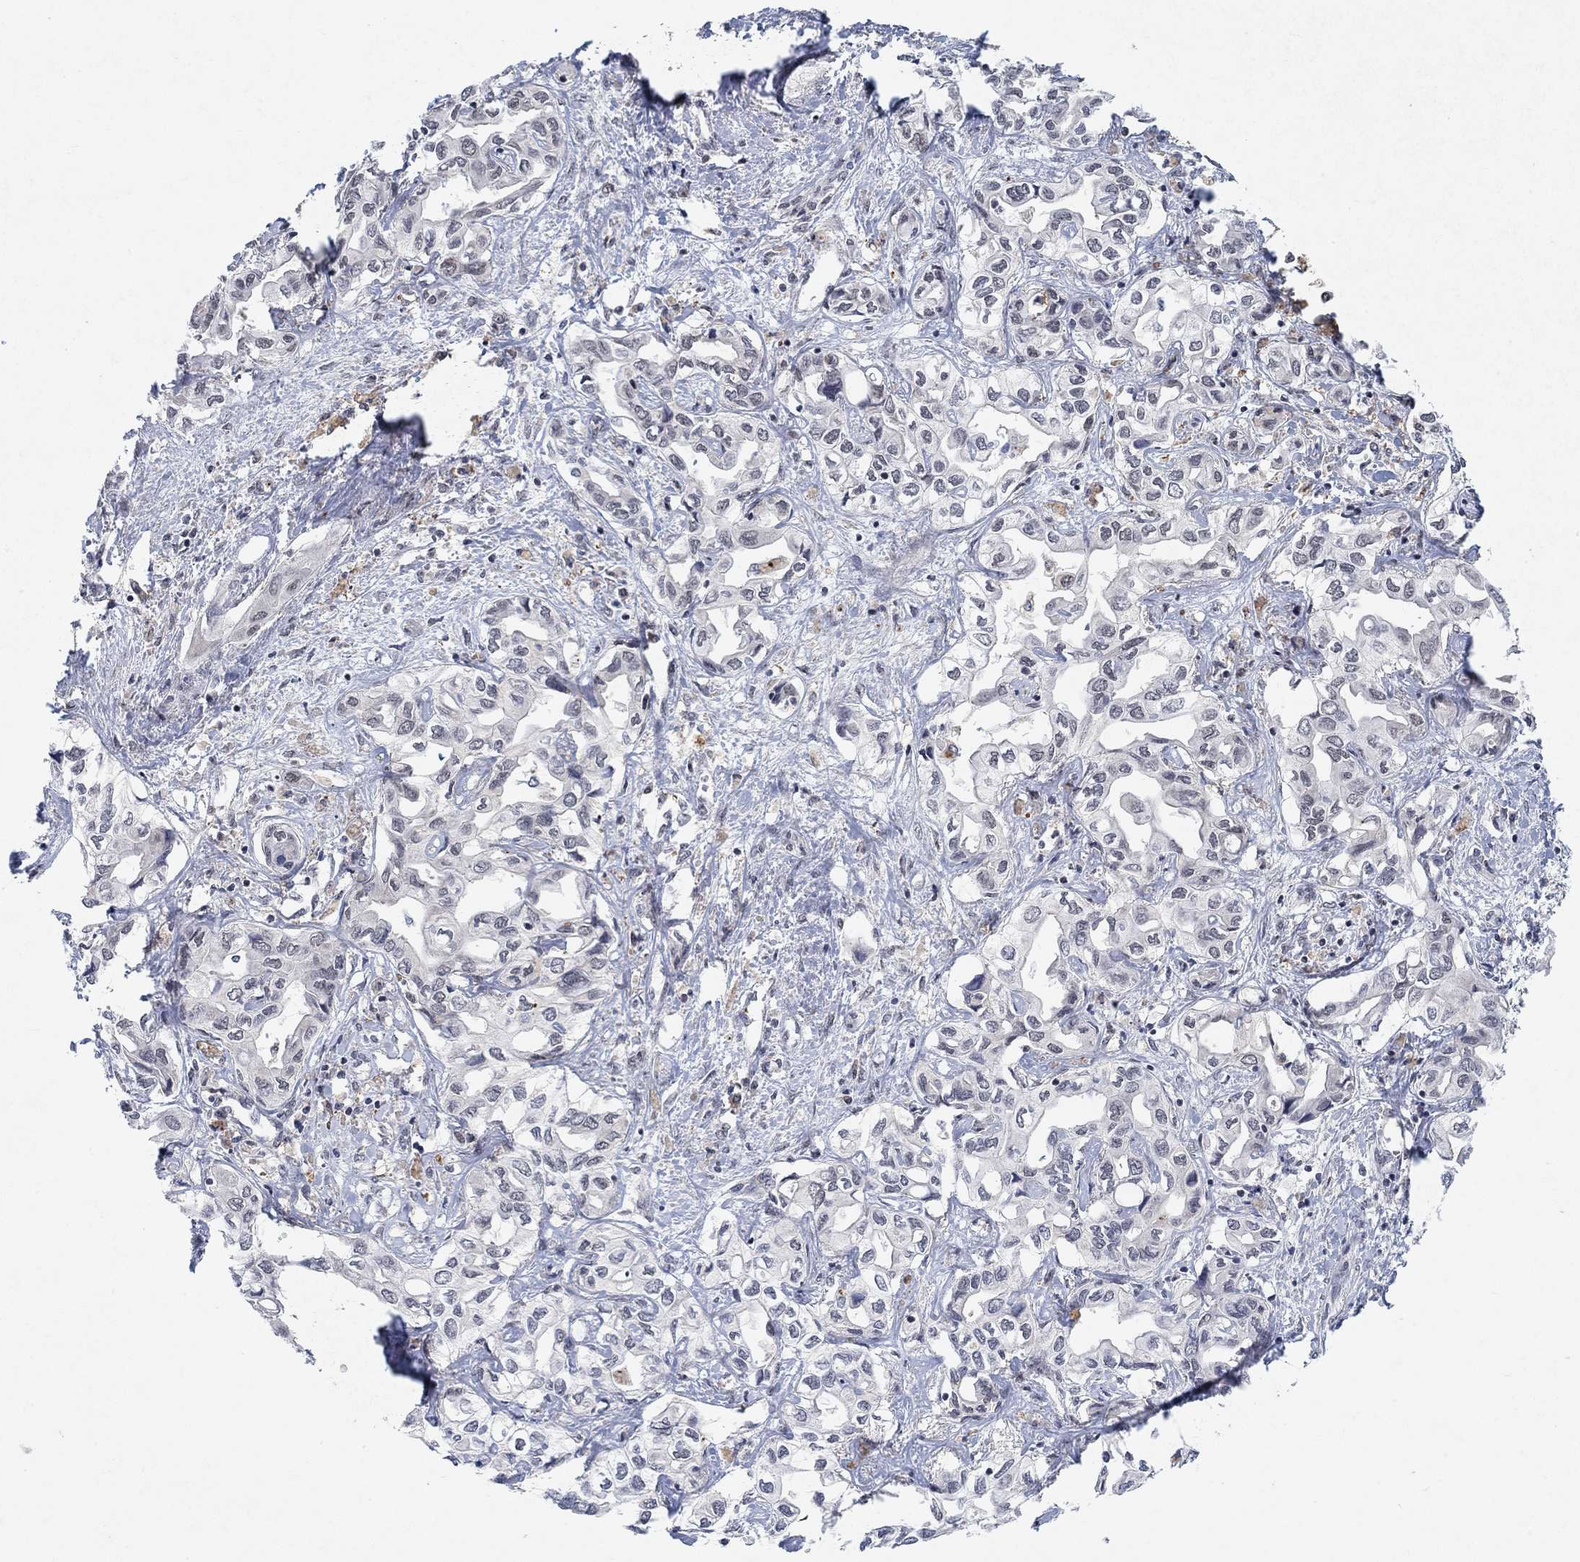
{"staining": {"intensity": "negative", "quantity": "none", "location": "none"}, "tissue": "liver cancer", "cell_type": "Tumor cells", "image_type": "cancer", "snomed": [{"axis": "morphology", "description": "Cholangiocarcinoma"}, {"axis": "topography", "description": "Liver"}], "caption": "Tumor cells show no significant staining in liver cancer. Nuclei are stained in blue.", "gene": "THAP8", "patient": {"sex": "female", "age": 64}}